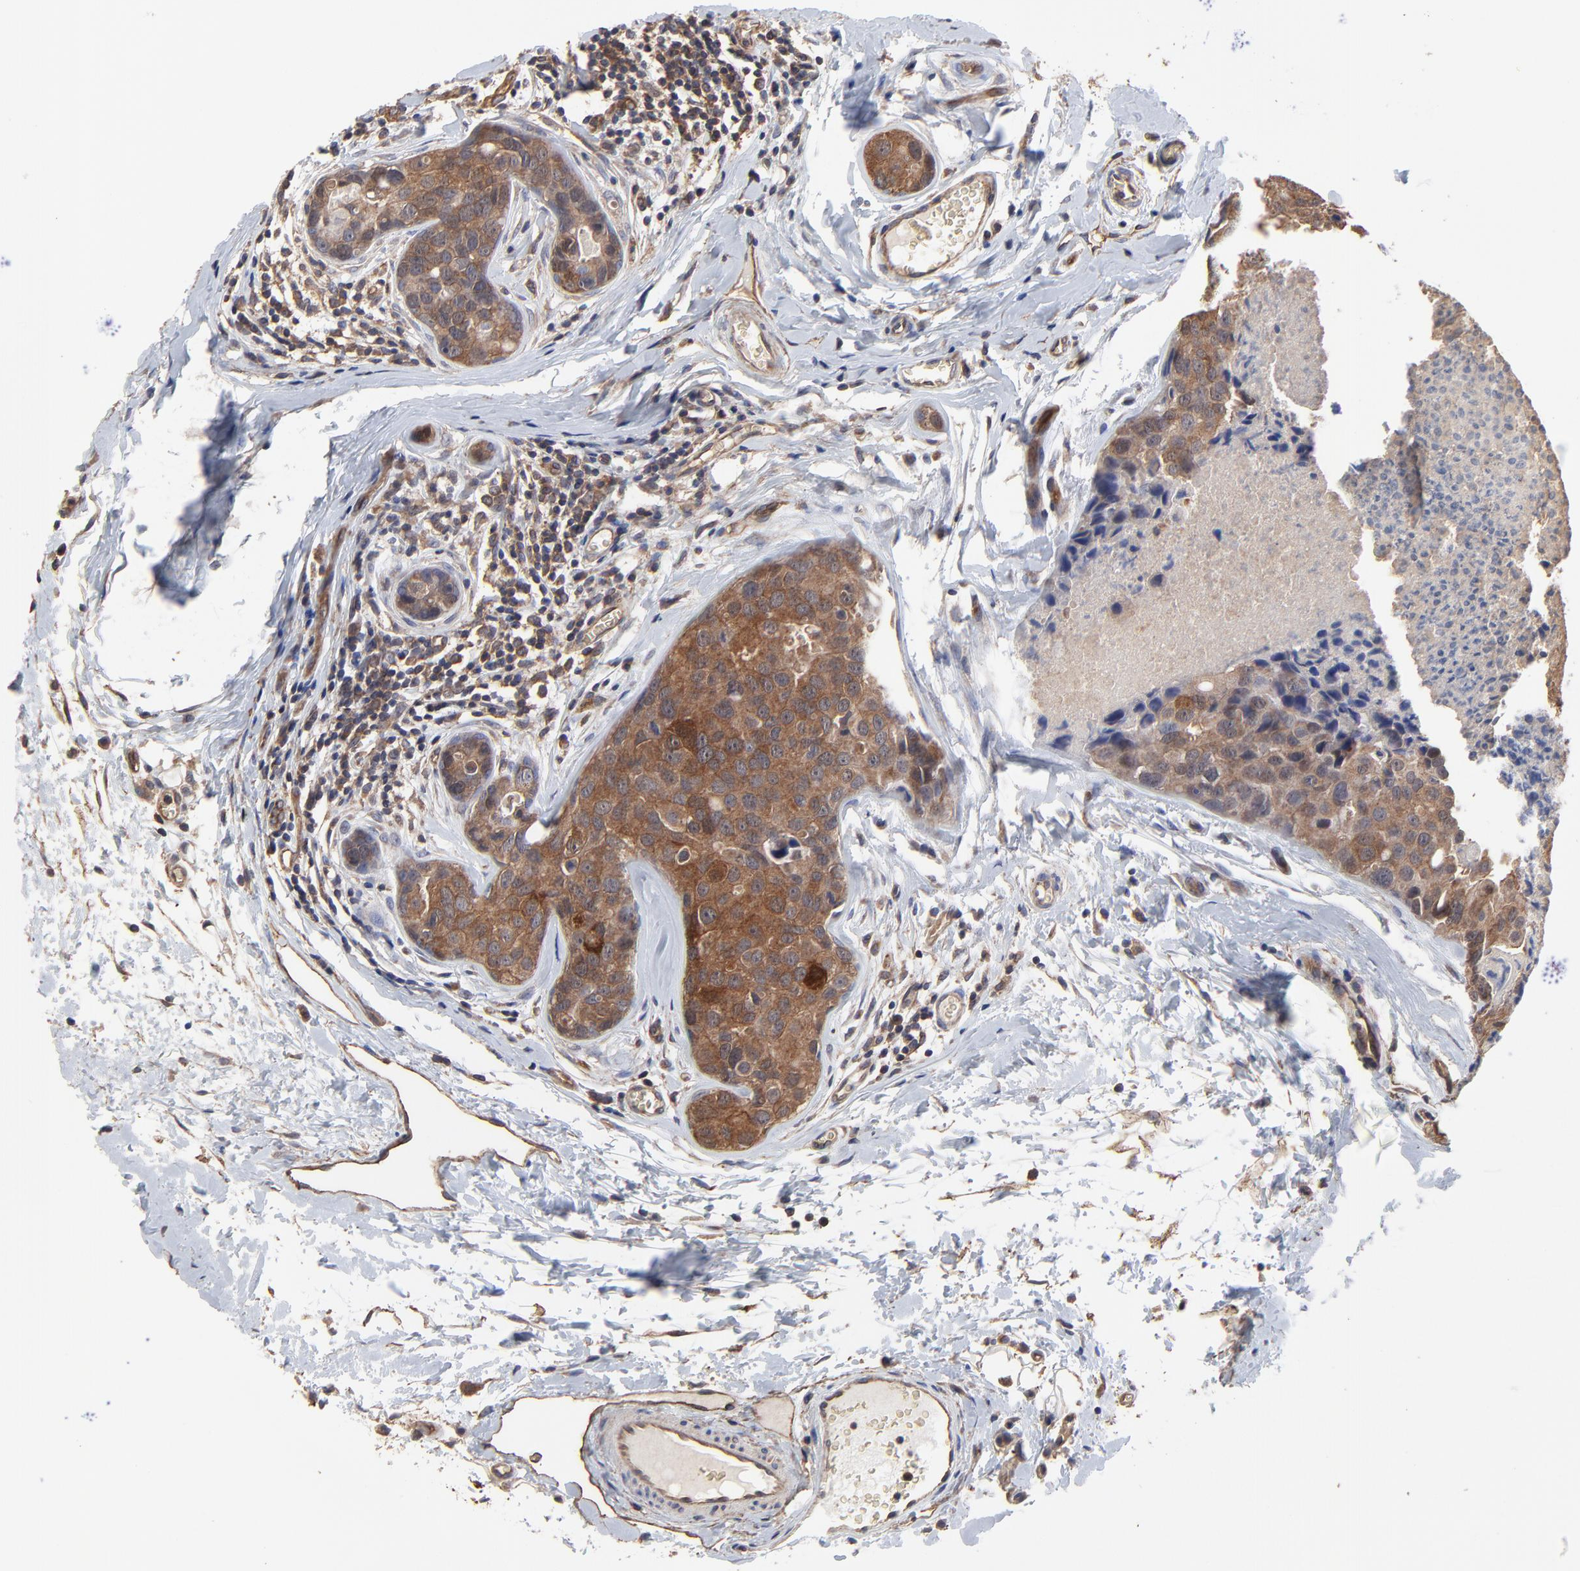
{"staining": {"intensity": "moderate", "quantity": ">75%", "location": "cytoplasmic/membranous"}, "tissue": "breast cancer", "cell_type": "Tumor cells", "image_type": "cancer", "snomed": [{"axis": "morphology", "description": "Duct carcinoma"}, {"axis": "topography", "description": "Breast"}], "caption": "Immunohistochemistry of human breast cancer (invasive ductal carcinoma) displays medium levels of moderate cytoplasmic/membranous expression in approximately >75% of tumor cells.", "gene": "ARMT1", "patient": {"sex": "female", "age": 24}}